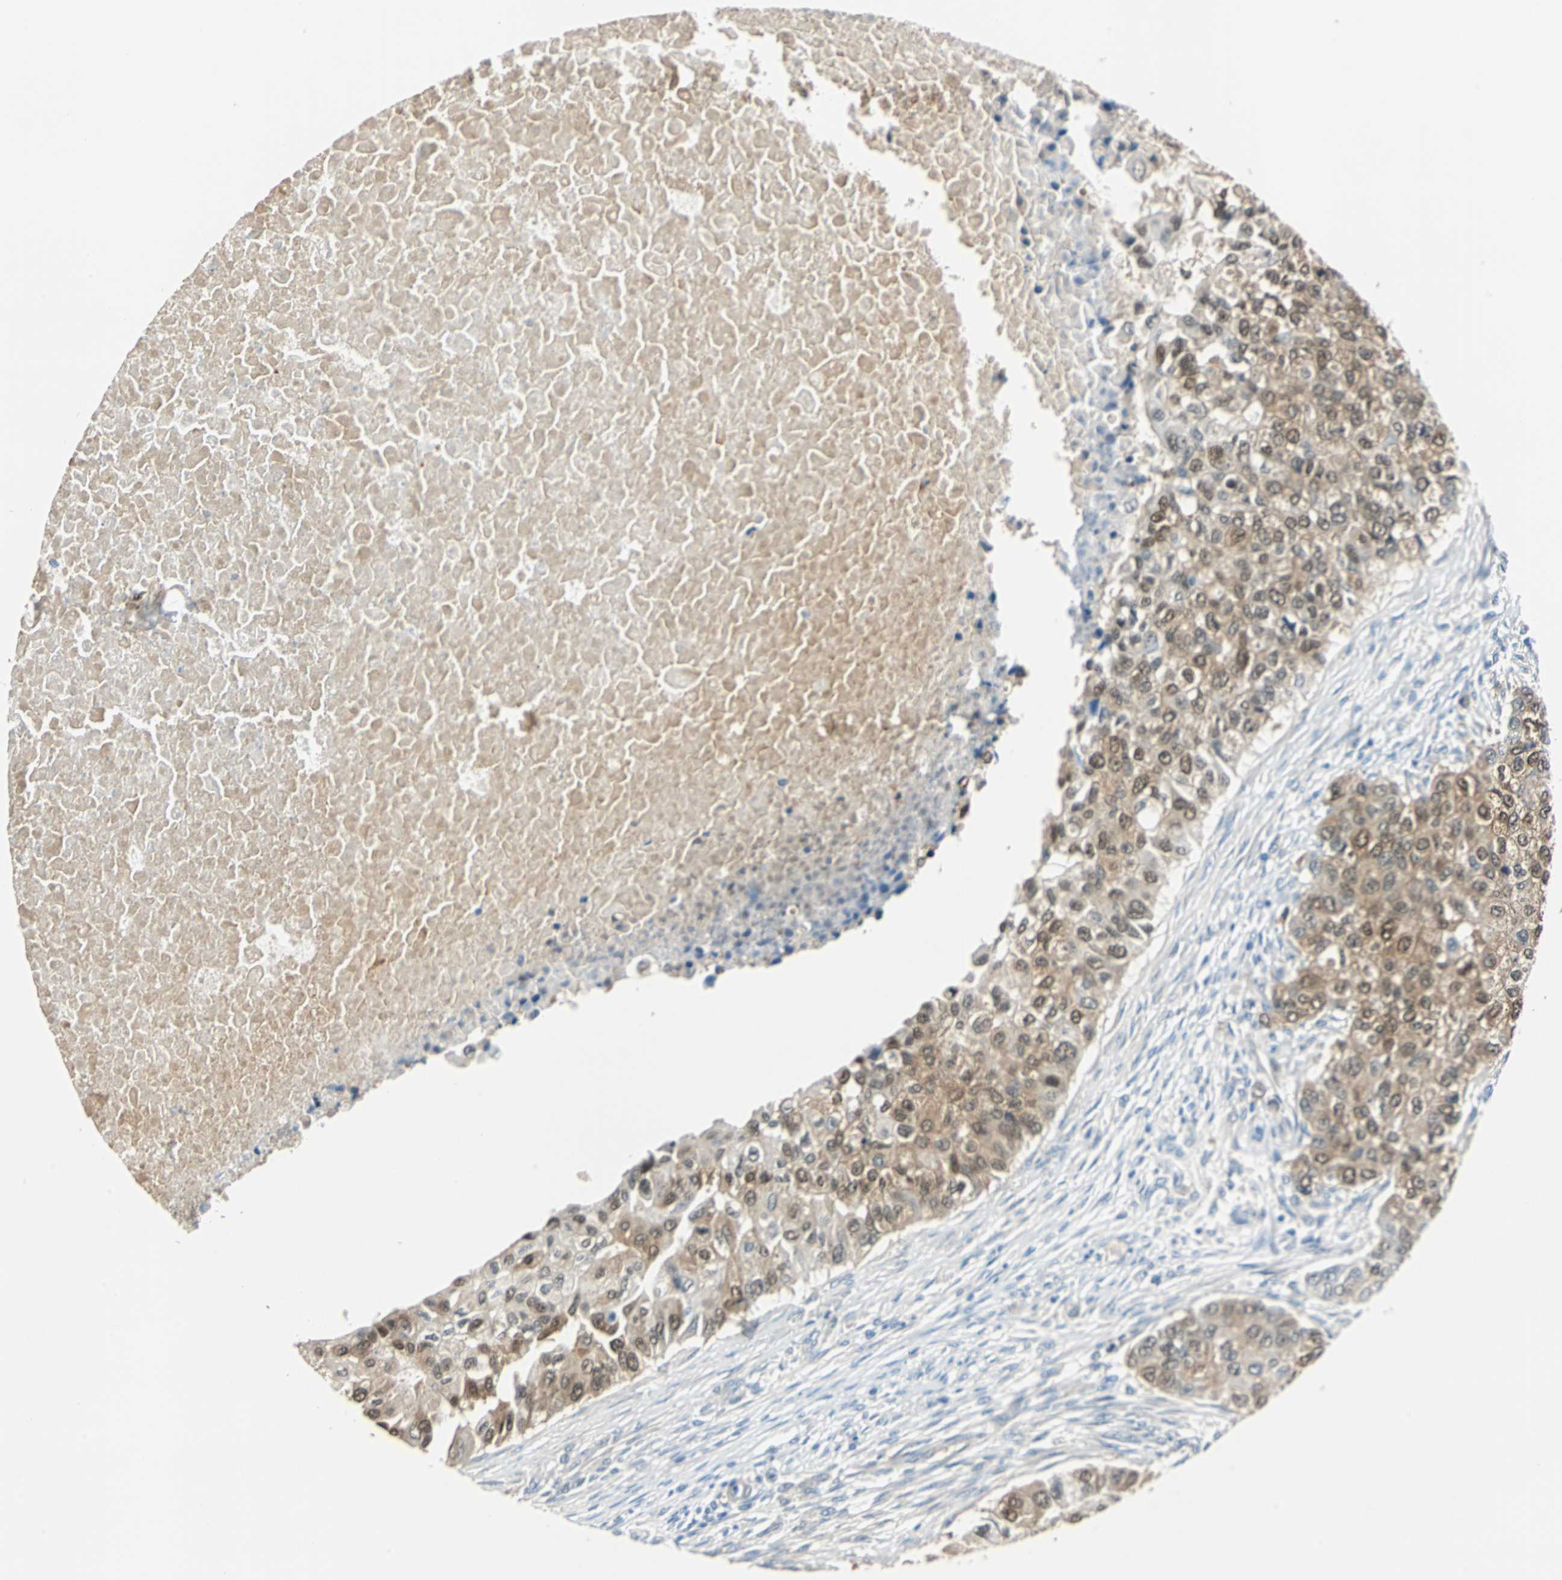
{"staining": {"intensity": "moderate", "quantity": ">75%", "location": "cytoplasmic/membranous,nuclear"}, "tissue": "breast cancer", "cell_type": "Tumor cells", "image_type": "cancer", "snomed": [{"axis": "morphology", "description": "Normal tissue, NOS"}, {"axis": "morphology", "description": "Duct carcinoma"}, {"axis": "topography", "description": "Breast"}], "caption": "Immunohistochemistry (IHC) of human breast infiltrating ductal carcinoma shows medium levels of moderate cytoplasmic/membranous and nuclear expression in about >75% of tumor cells.", "gene": "FKBP4", "patient": {"sex": "female", "age": 49}}